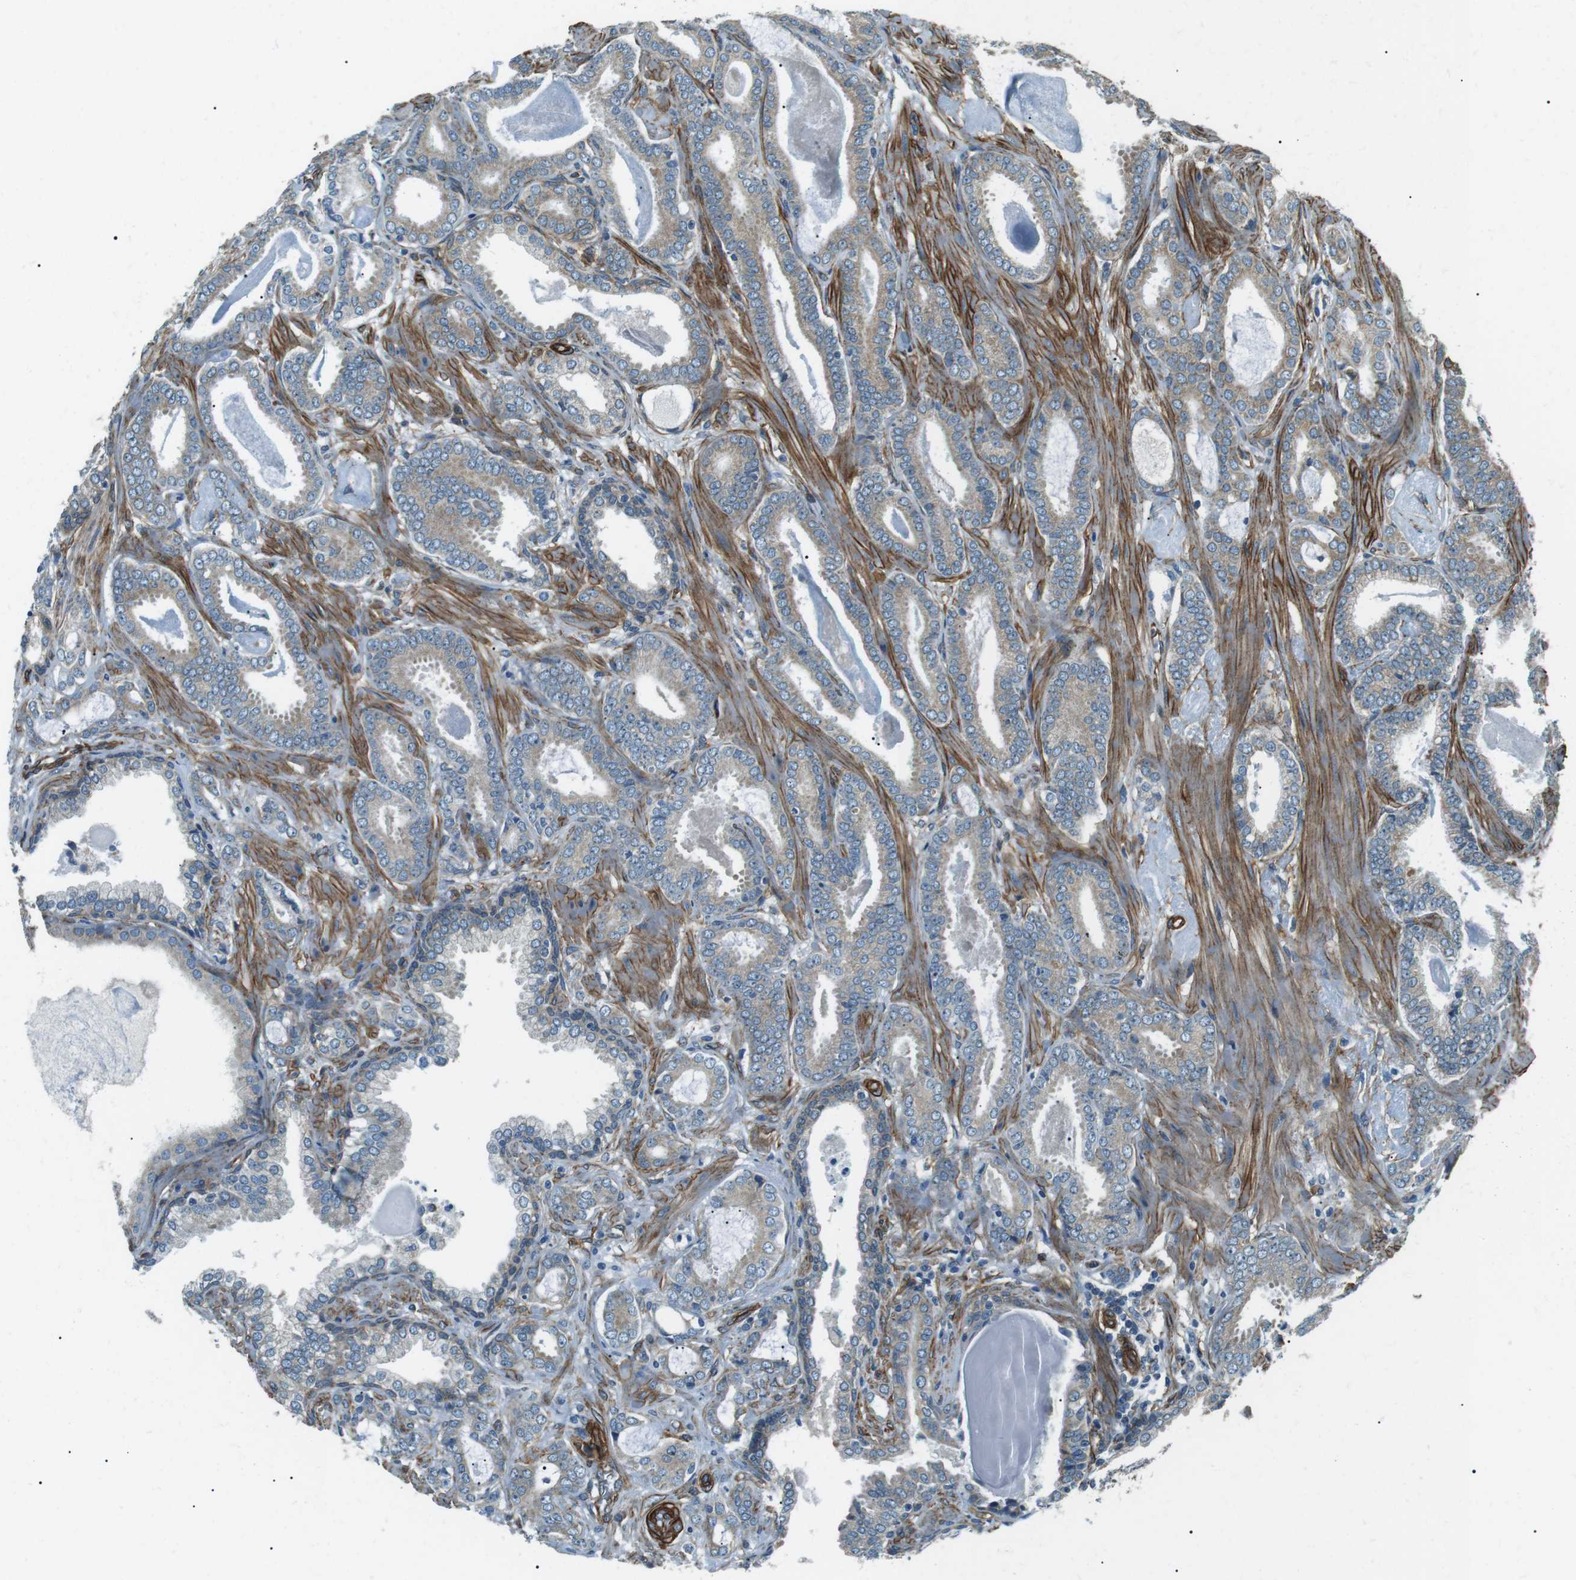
{"staining": {"intensity": "weak", "quantity": "25%-75%", "location": "cytoplasmic/membranous"}, "tissue": "prostate cancer", "cell_type": "Tumor cells", "image_type": "cancer", "snomed": [{"axis": "morphology", "description": "Adenocarcinoma, Low grade"}, {"axis": "topography", "description": "Prostate"}], "caption": "A brown stain shows weak cytoplasmic/membranous staining of a protein in human prostate cancer tumor cells. Nuclei are stained in blue.", "gene": "ODR4", "patient": {"sex": "male", "age": 53}}